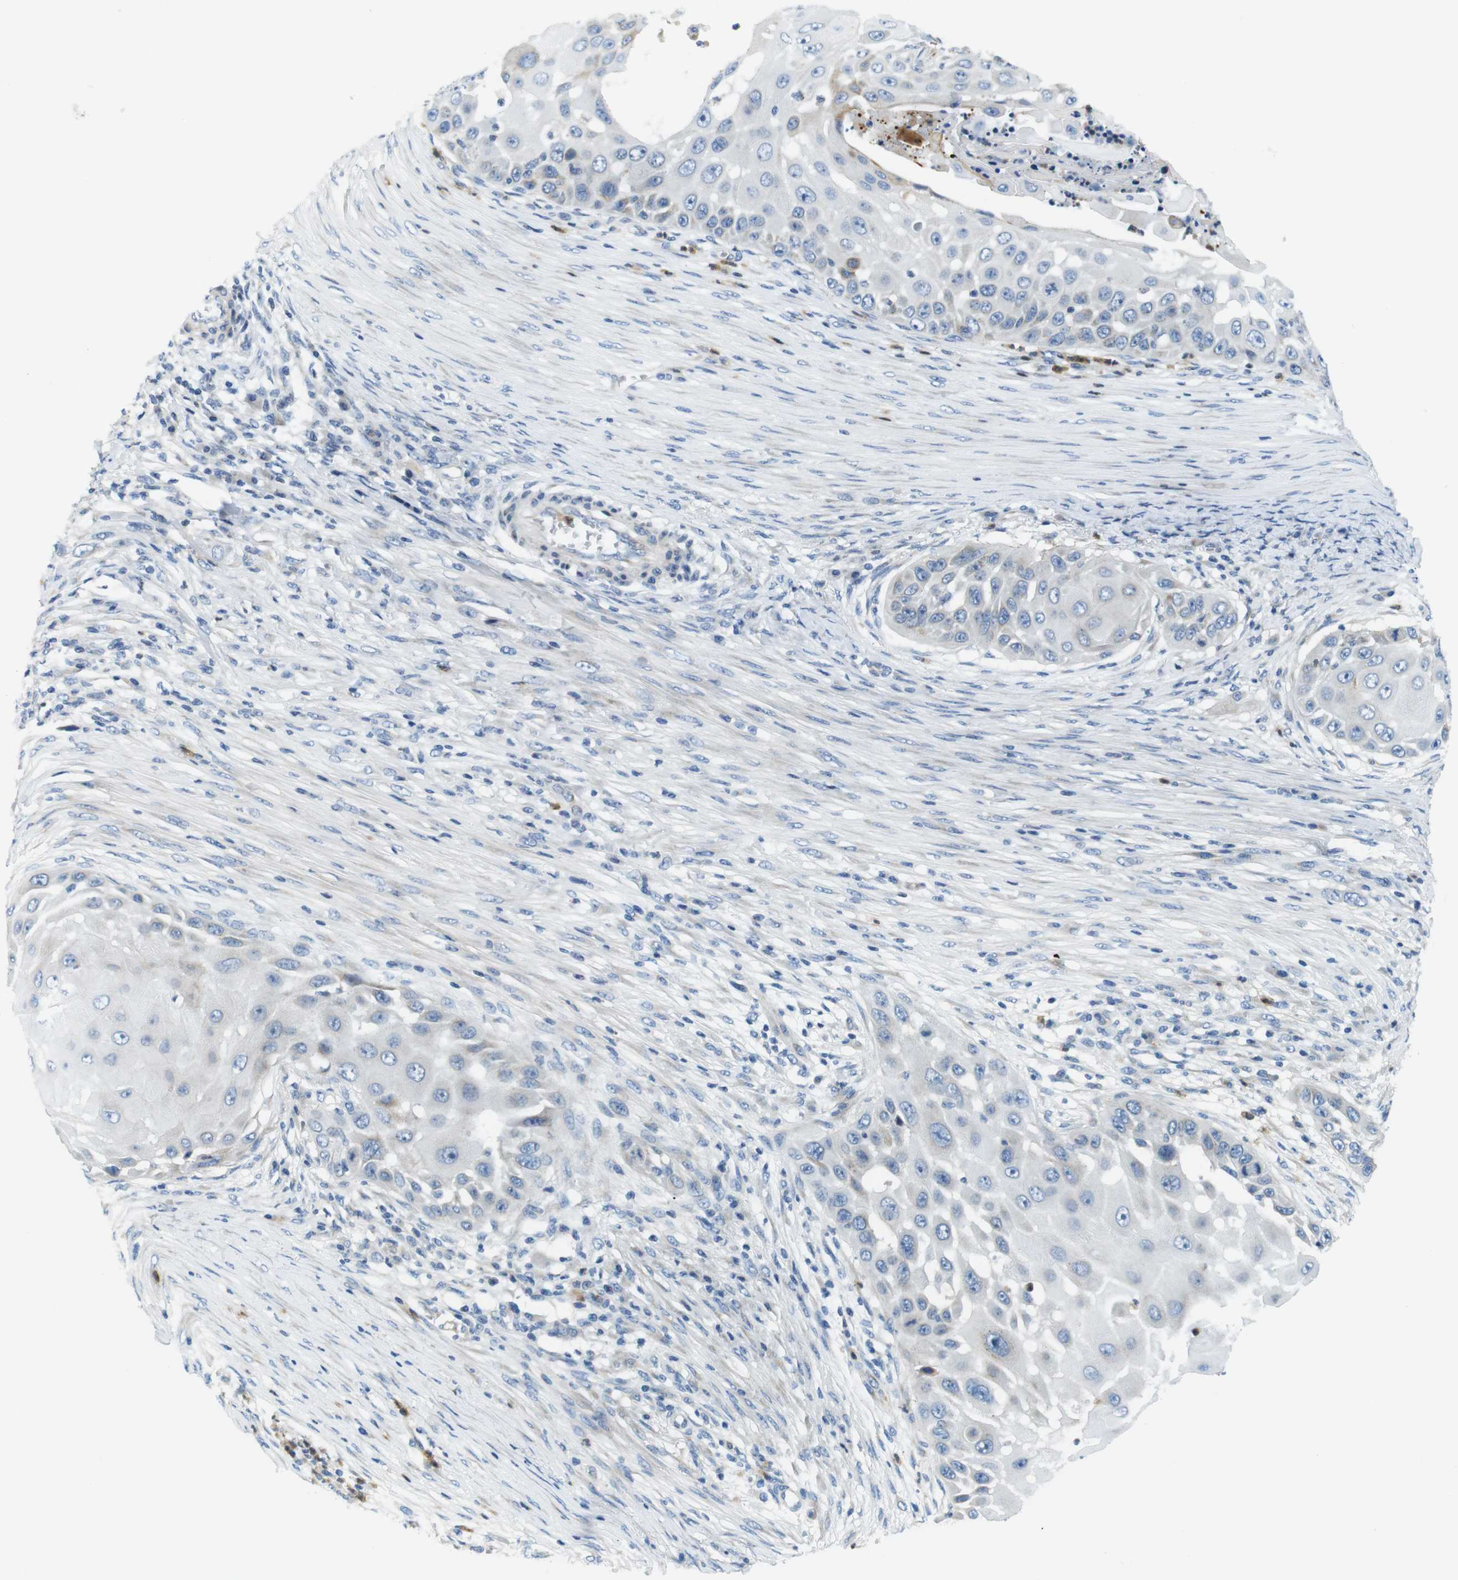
{"staining": {"intensity": "negative", "quantity": "none", "location": "none"}, "tissue": "skin cancer", "cell_type": "Tumor cells", "image_type": "cancer", "snomed": [{"axis": "morphology", "description": "Squamous cell carcinoma, NOS"}, {"axis": "topography", "description": "Skin"}], "caption": "This is an immunohistochemistry micrograph of skin cancer (squamous cell carcinoma). There is no positivity in tumor cells.", "gene": "ZDHHC3", "patient": {"sex": "female", "age": 44}}